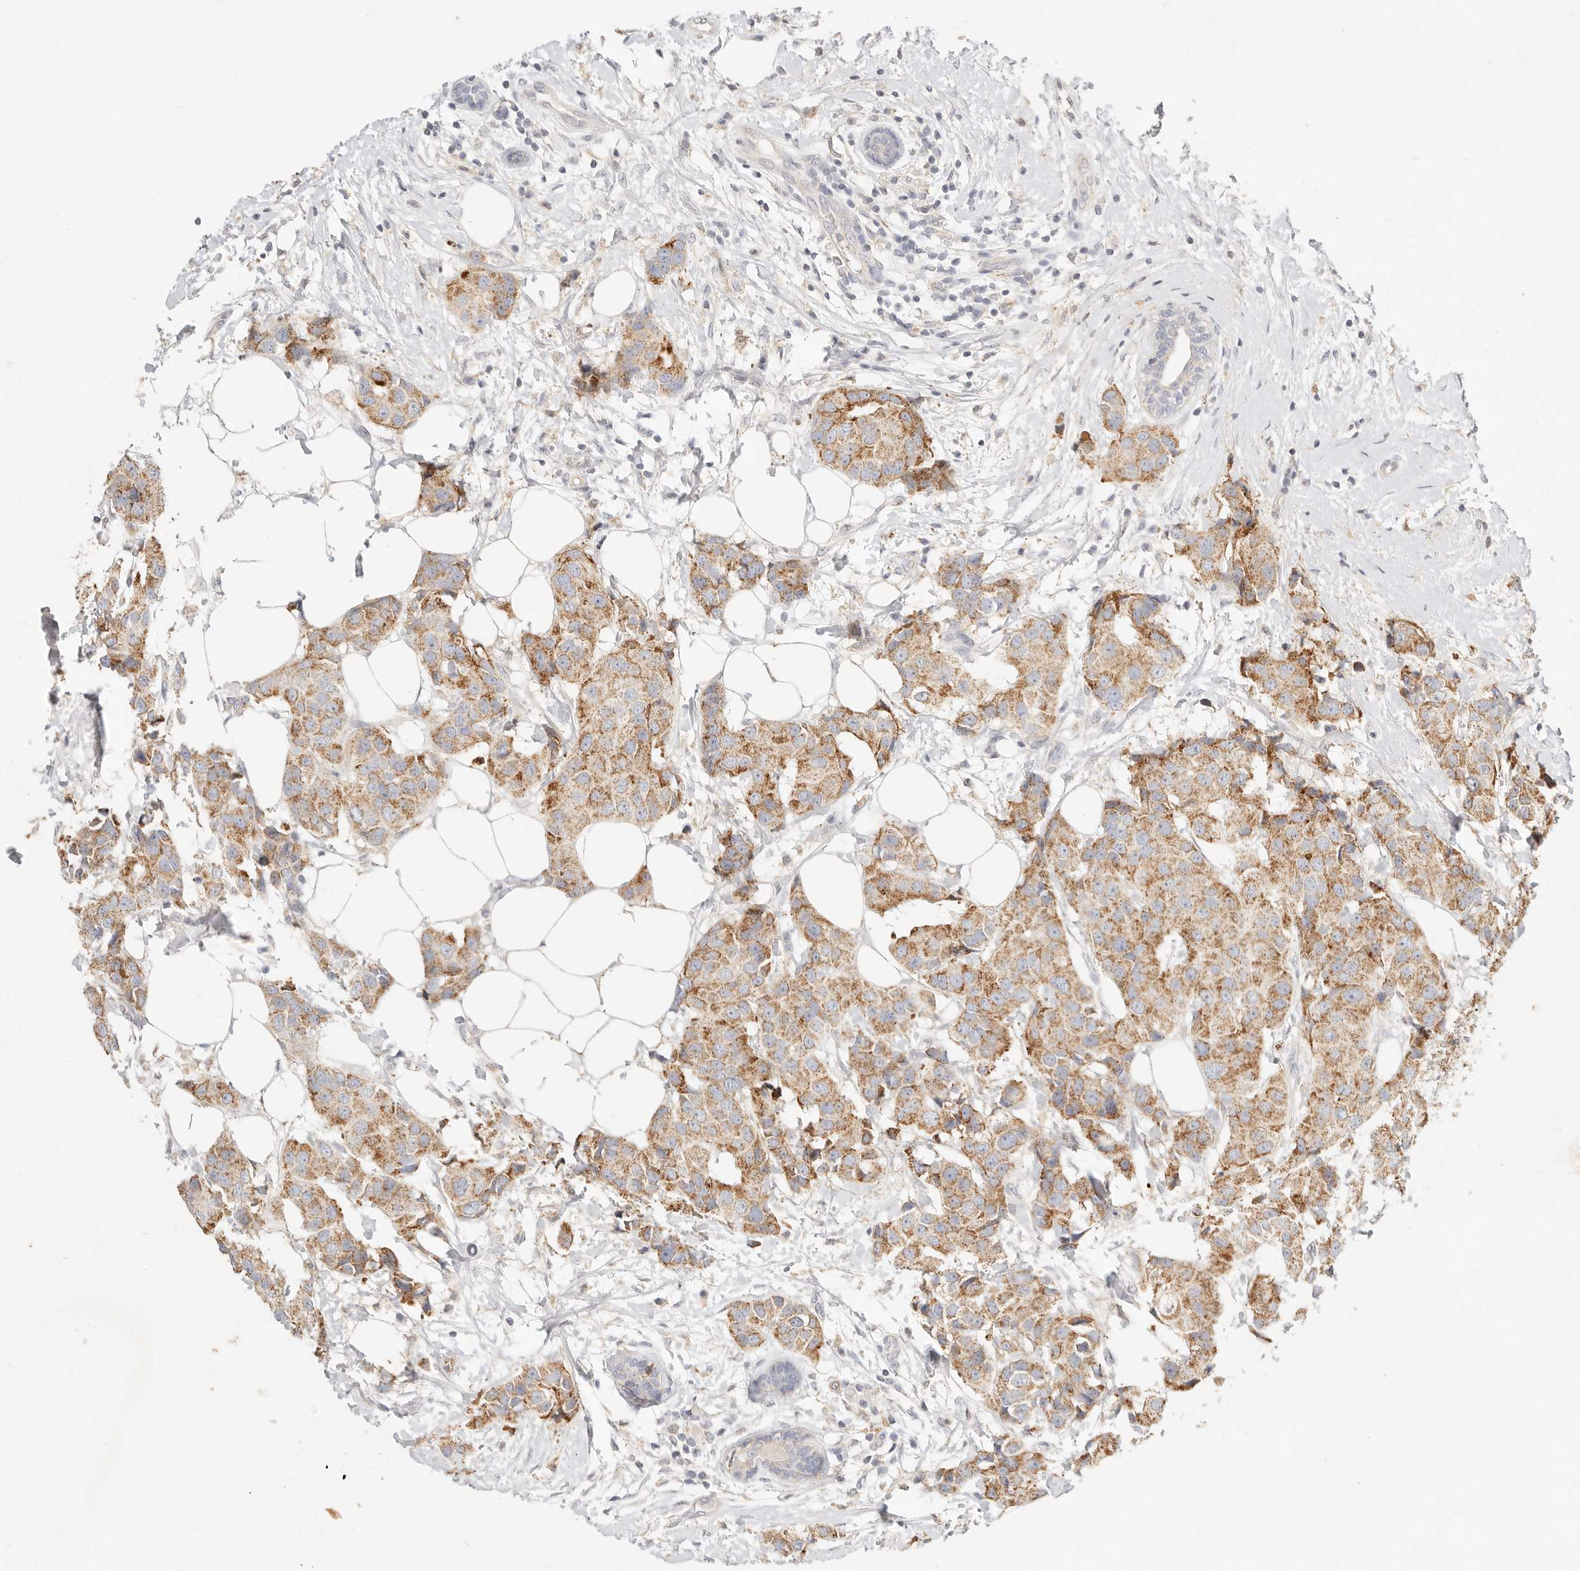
{"staining": {"intensity": "moderate", "quantity": ">75%", "location": "cytoplasmic/membranous"}, "tissue": "breast cancer", "cell_type": "Tumor cells", "image_type": "cancer", "snomed": [{"axis": "morphology", "description": "Normal tissue, NOS"}, {"axis": "morphology", "description": "Duct carcinoma"}, {"axis": "topography", "description": "Breast"}], "caption": "DAB immunohistochemical staining of human breast cancer displays moderate cytoplasmic/membranous protein positivity in approximately >75% of tumor cells.", "gene": "ACOX1", "patient": {"sex": "female", "age": 39}}